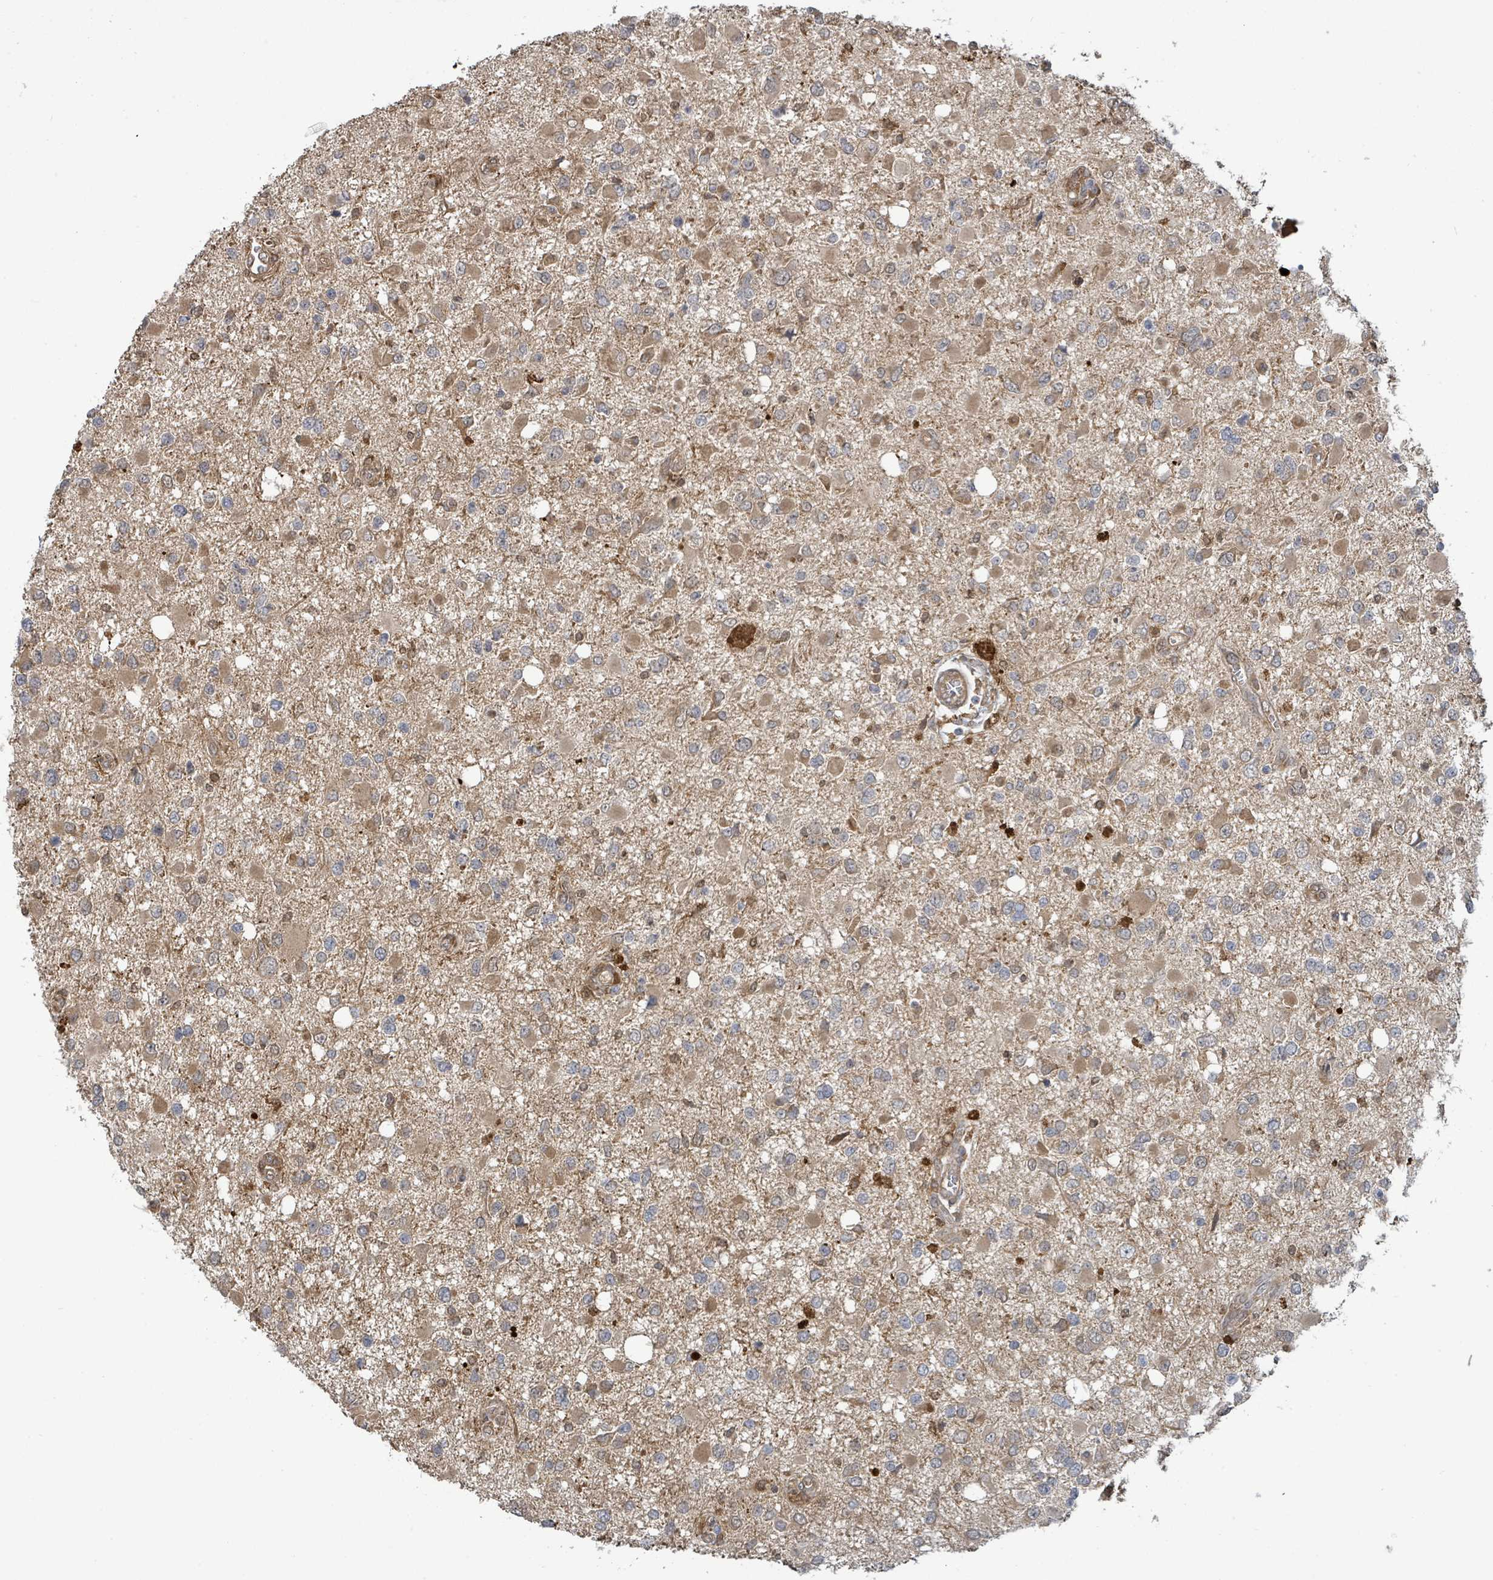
{"staining": {"intensity": "moderate", "quantity": "25%-75%", "location": "cytoplasmic/membranous"}, "tissue": "glioma", "cell_type": "Tumor cells", "image_type": "cancer", "snomed": [{"axis": "morphology", "description": "Glioma, malignant, High grade"}, {"axis": "topography", "description": "Brain"}], "caption": "Malignant glioma (high-grade) stained with a brown dye displays moderate cytoplasmic/membranous positive expression in approximately 25%-75% of tumor cells.", "gene": "ARPIN", "patient": {"sex": "male", "age": 53}}